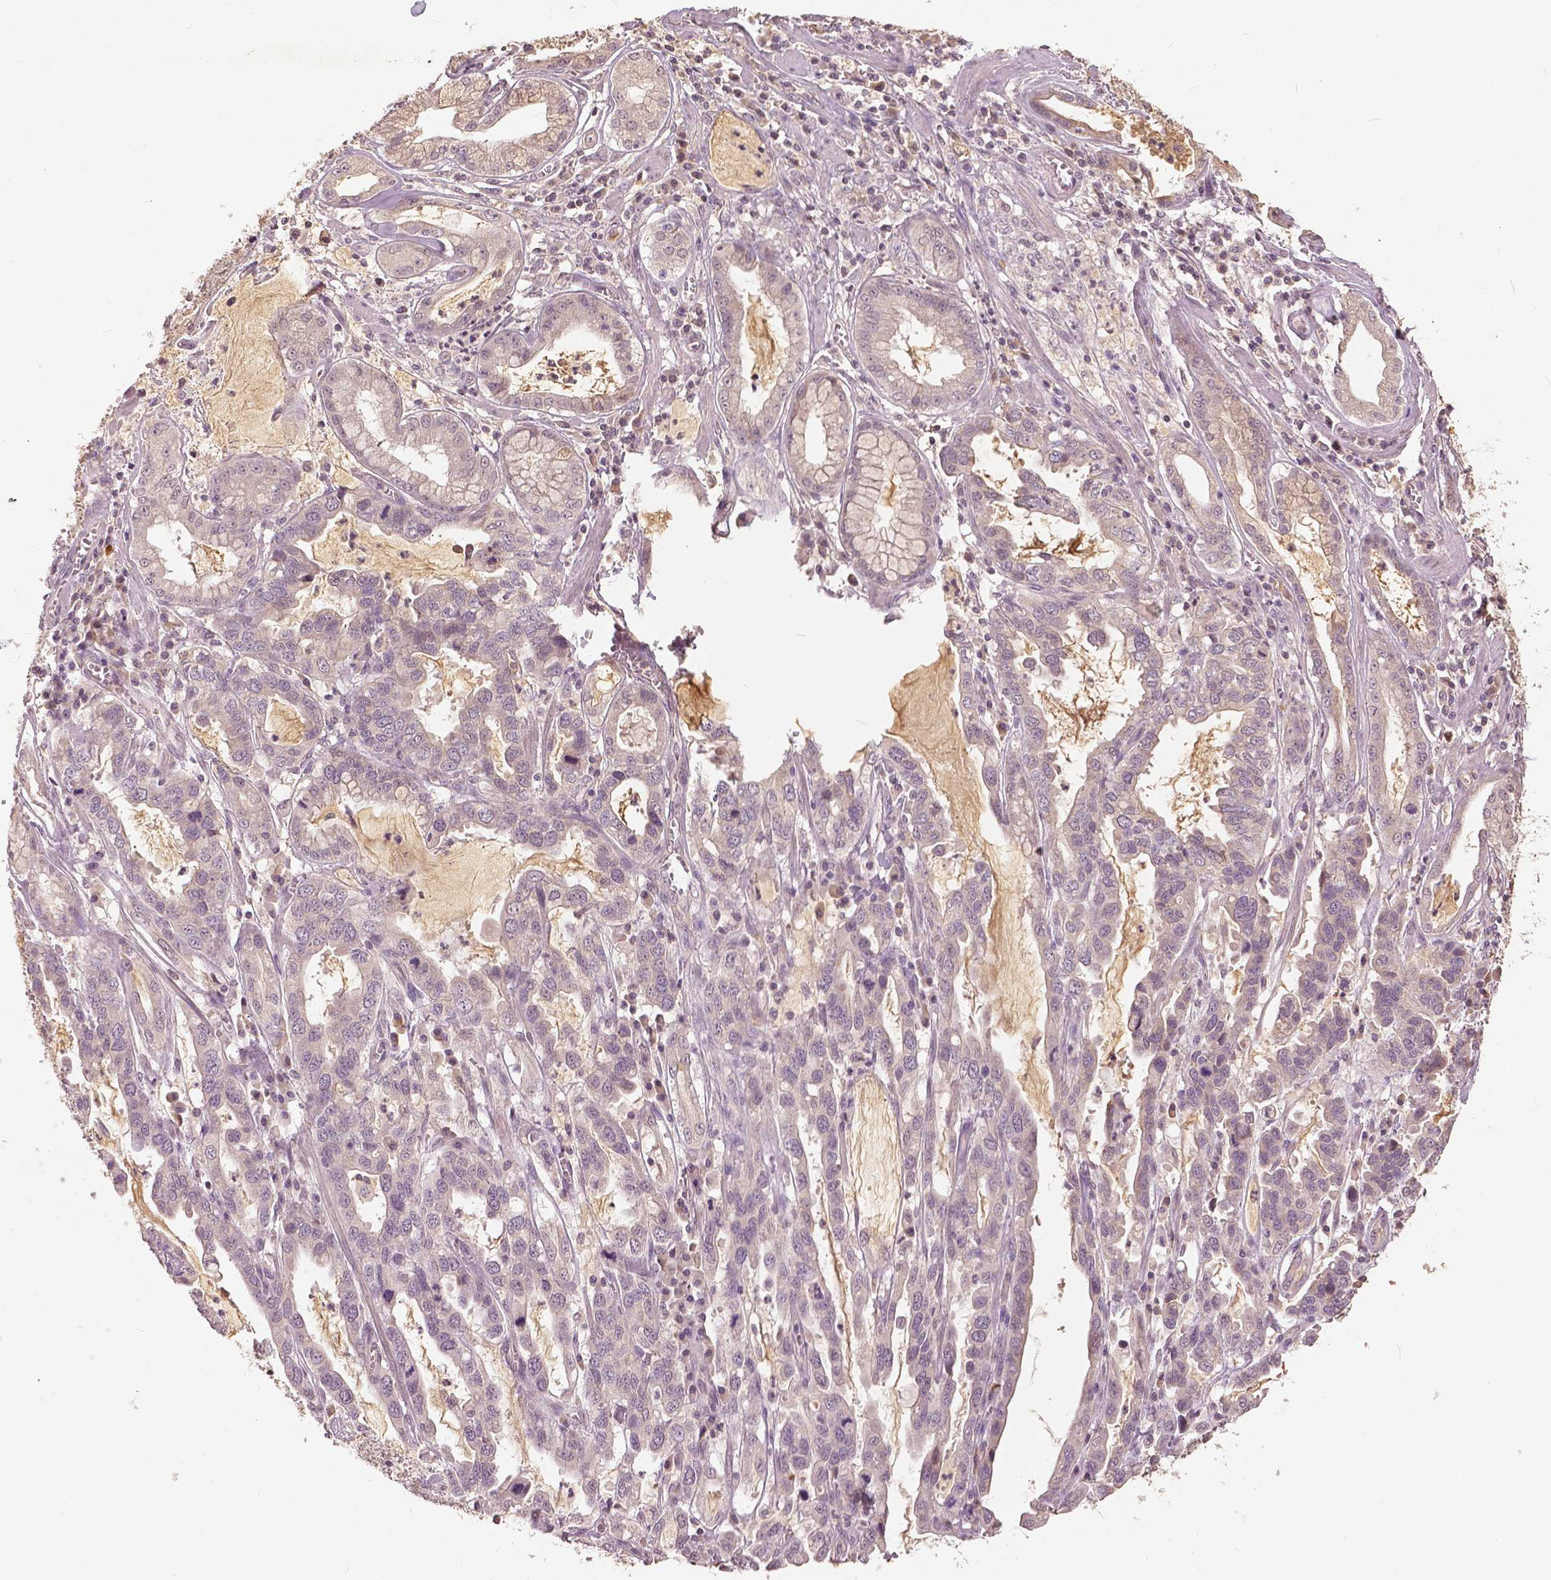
{"staining": {"intensity": "negative", "quantity": "none", "location": "none"}, "tissue": "stomach cancer", "cell_type": "Tumor cells", "image_type": "cancer", "snomed": [{"axis": "morphology", "description": "Adenocarcinoma, NOS"}, {"axis": "topography", "description": "Stomach, lower"}], "caption": "Image shows no protein expression in tumor cells of stomach adenocarcinoma tissue.", "gene": "ANGPTL4", "patient": {"sex": "female", "age": 76}}